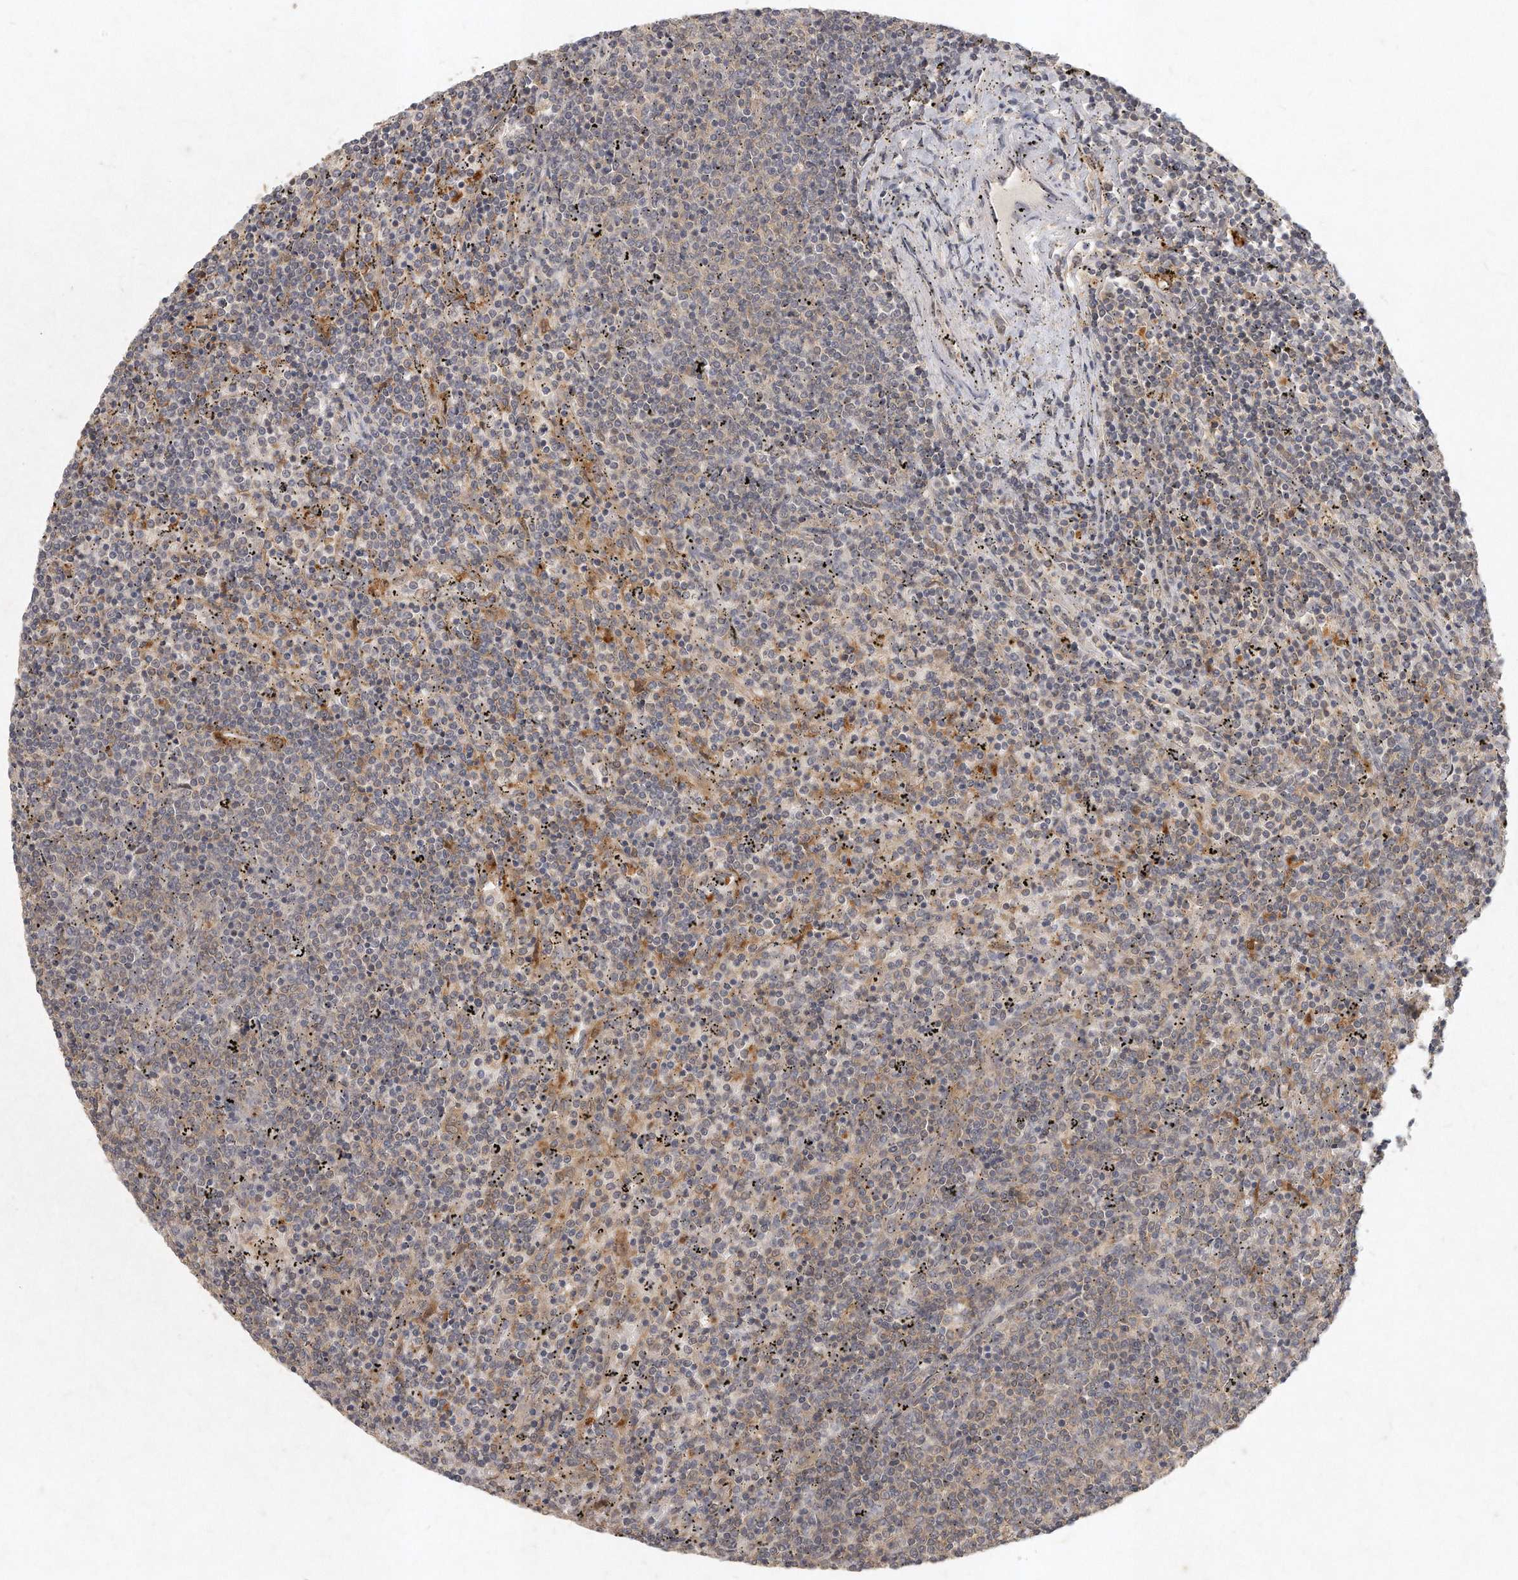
{"staining": {"intensity": "weak", "quantity": "25%-75%", "location": "cytoplasmic/membranous"}, "tissue": "lymphoma", "cell_type": "Tumor cells", "image_type": "cancer", "snomed": [{"axis": "morphology", "description": "Malignant lymphoma, non-Hodgkin's type, Low grade"}, {"axis": "topography", "description": "Spleen"}], "caption": "Weak cytoplasmic/membranous staining for a protein is identified in about 25%-75% of tumor cells of low-grade malignant lymphoma, non-Hodgkin's type using IHC.", "gene": "LGALS8", "patient": {"sex": "female", "age": 50}}